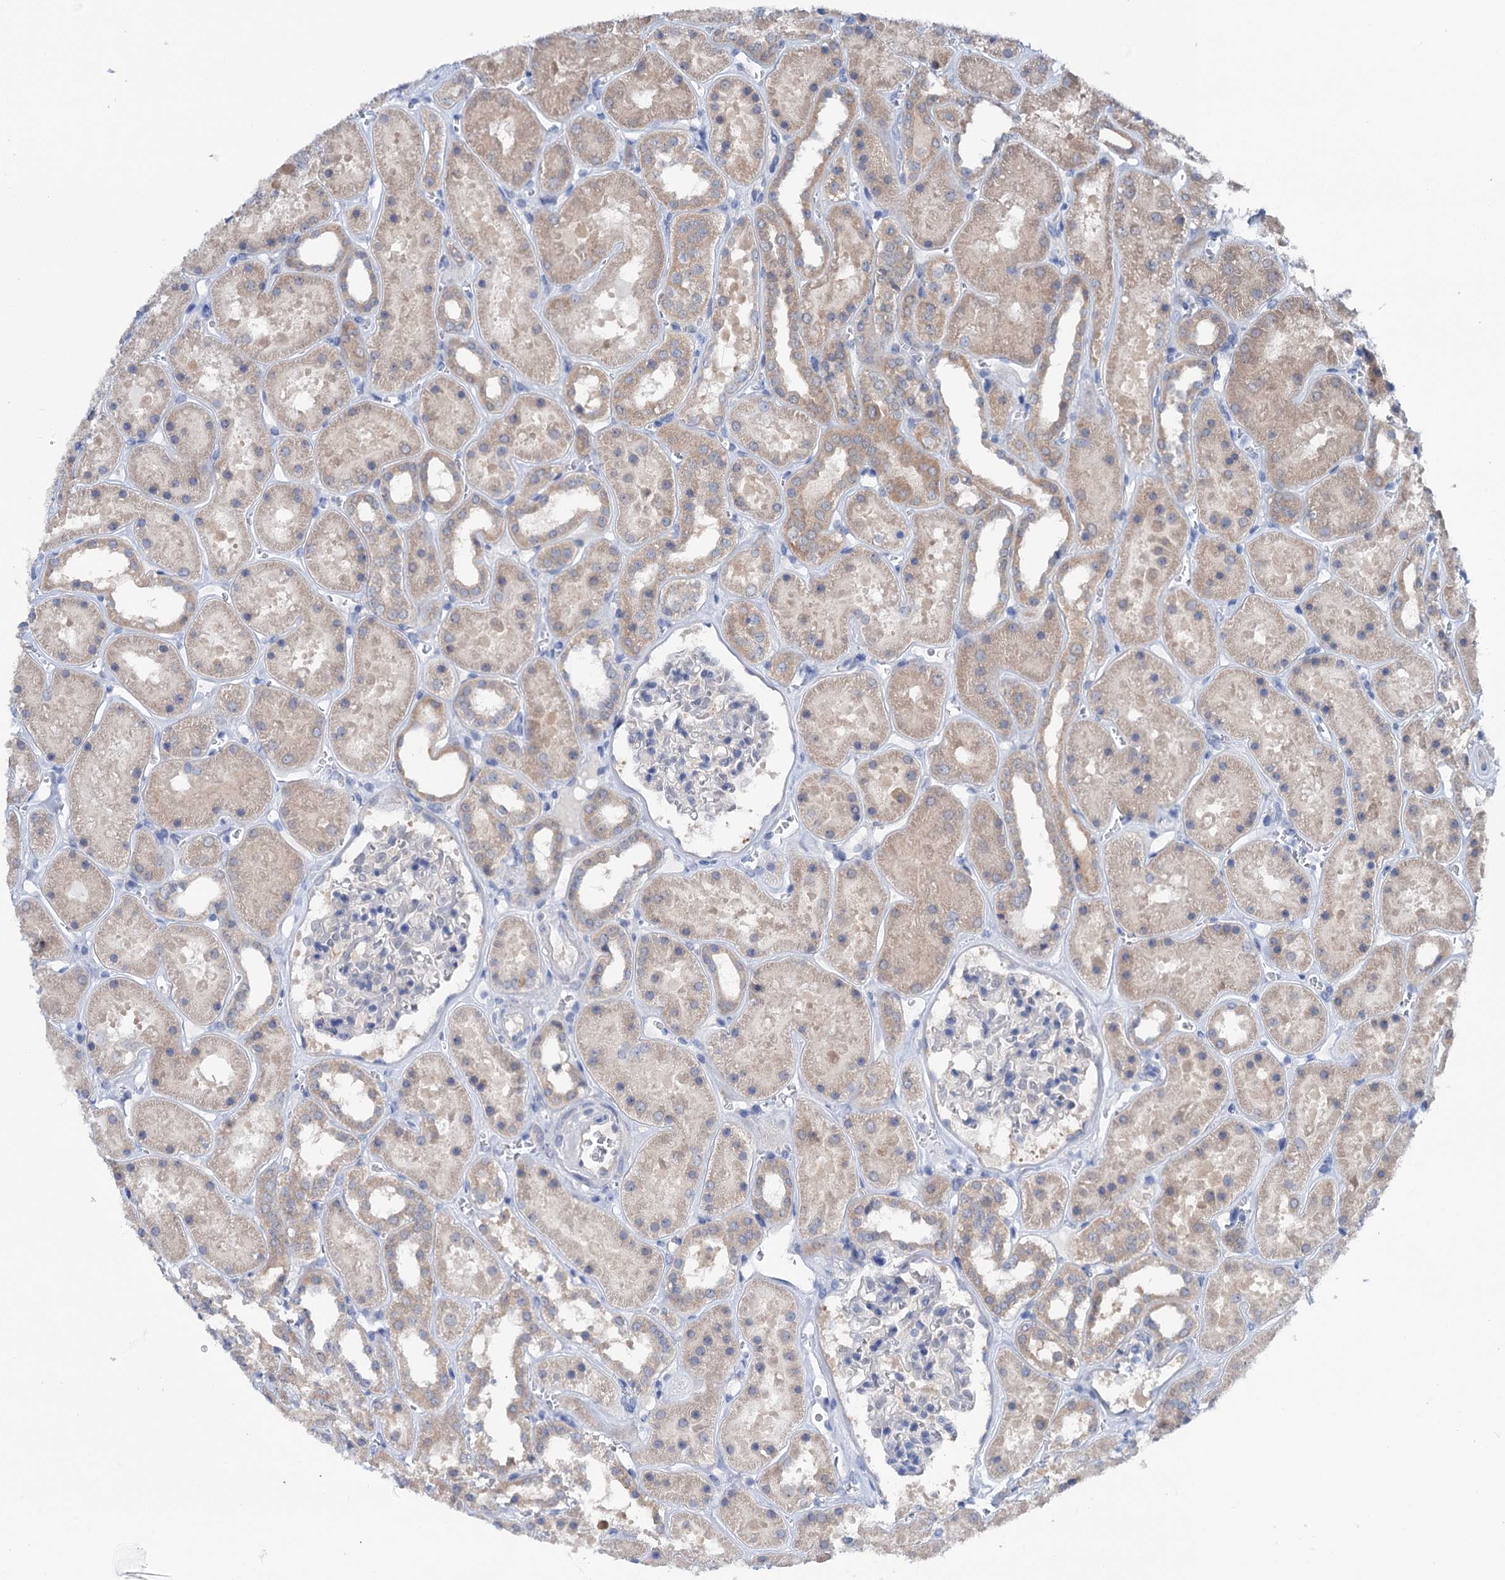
{"staining": {"intensity": "negative", "quantity": "none", "location": "none"}, "tissue": "kidney", "cell_type": "Cells in glomeruli", "image_type": "normal", "snomed": [{"axis": "morphology", "description": "Normal tissue, NOS"}, {"axis": "topography", "description": "Kidney"}], "caption": "A histopathology image of human kidney is negative for staining in cells in glomeruli. (DAB (3,3'-diaminobenzidine) IHC, high magnification).", "gene": "SHROOM1", "patient": {"sex": "female", "age": 41}}